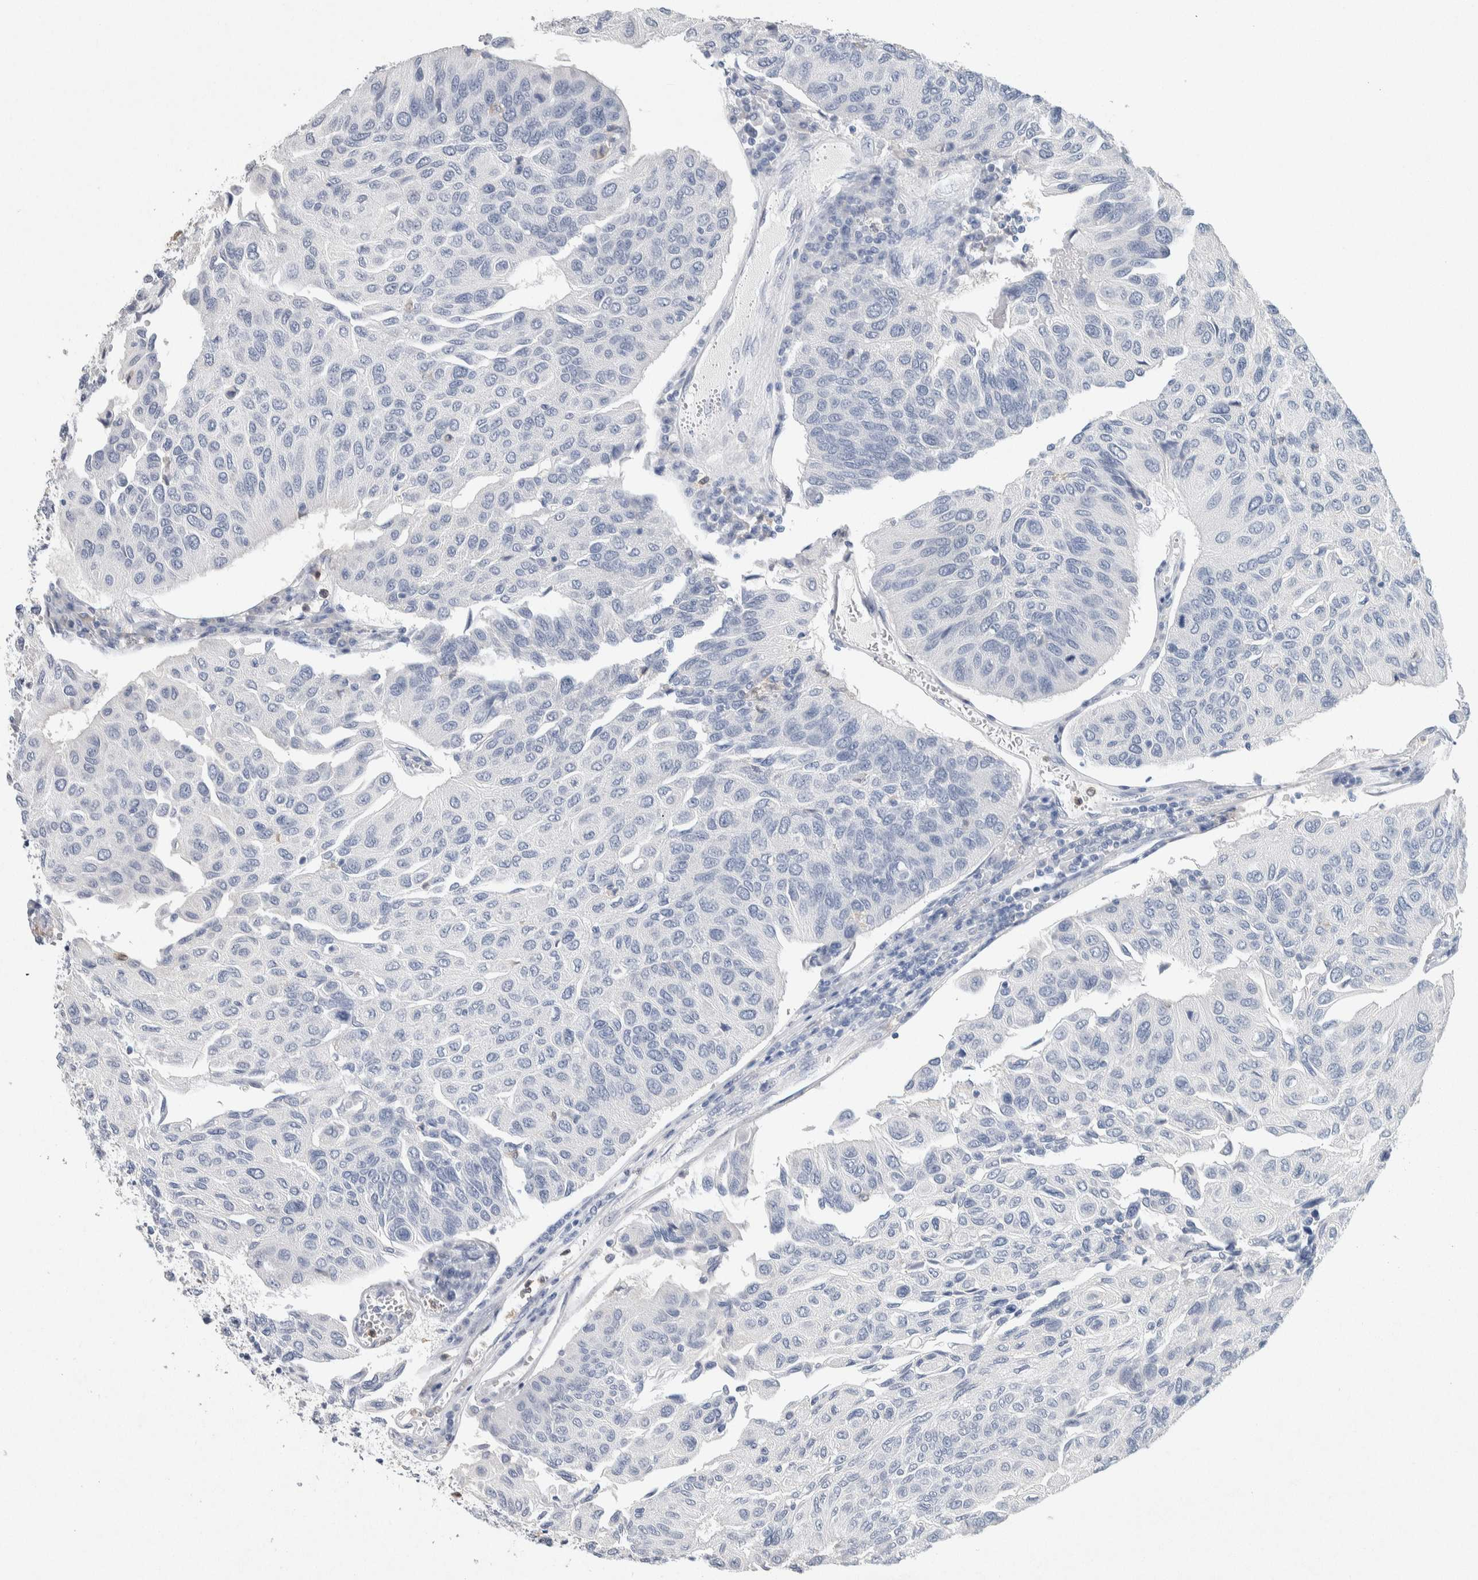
{"staining": {"intensity": "negative", "quantity": "none", "location": "none"}, "tissue": "urothelial cancer", "cell_type": "Tumor cells", "image_type": "cancer", "snomed": [{"axis": "morphology", "description": "Urothelial carcinoma, High grade"}, {"axis": "topography", "description": "Urinary bladder"}], "caption": "High magnification brightfield microscopy of high-grade urothelial carcinoma stained with DAB (brown) and counterstained with hematoxylin (blue): tumor cells show no significant expression.", "gene": "NCF2", "patient": {"sex": "male", "age": 66}}